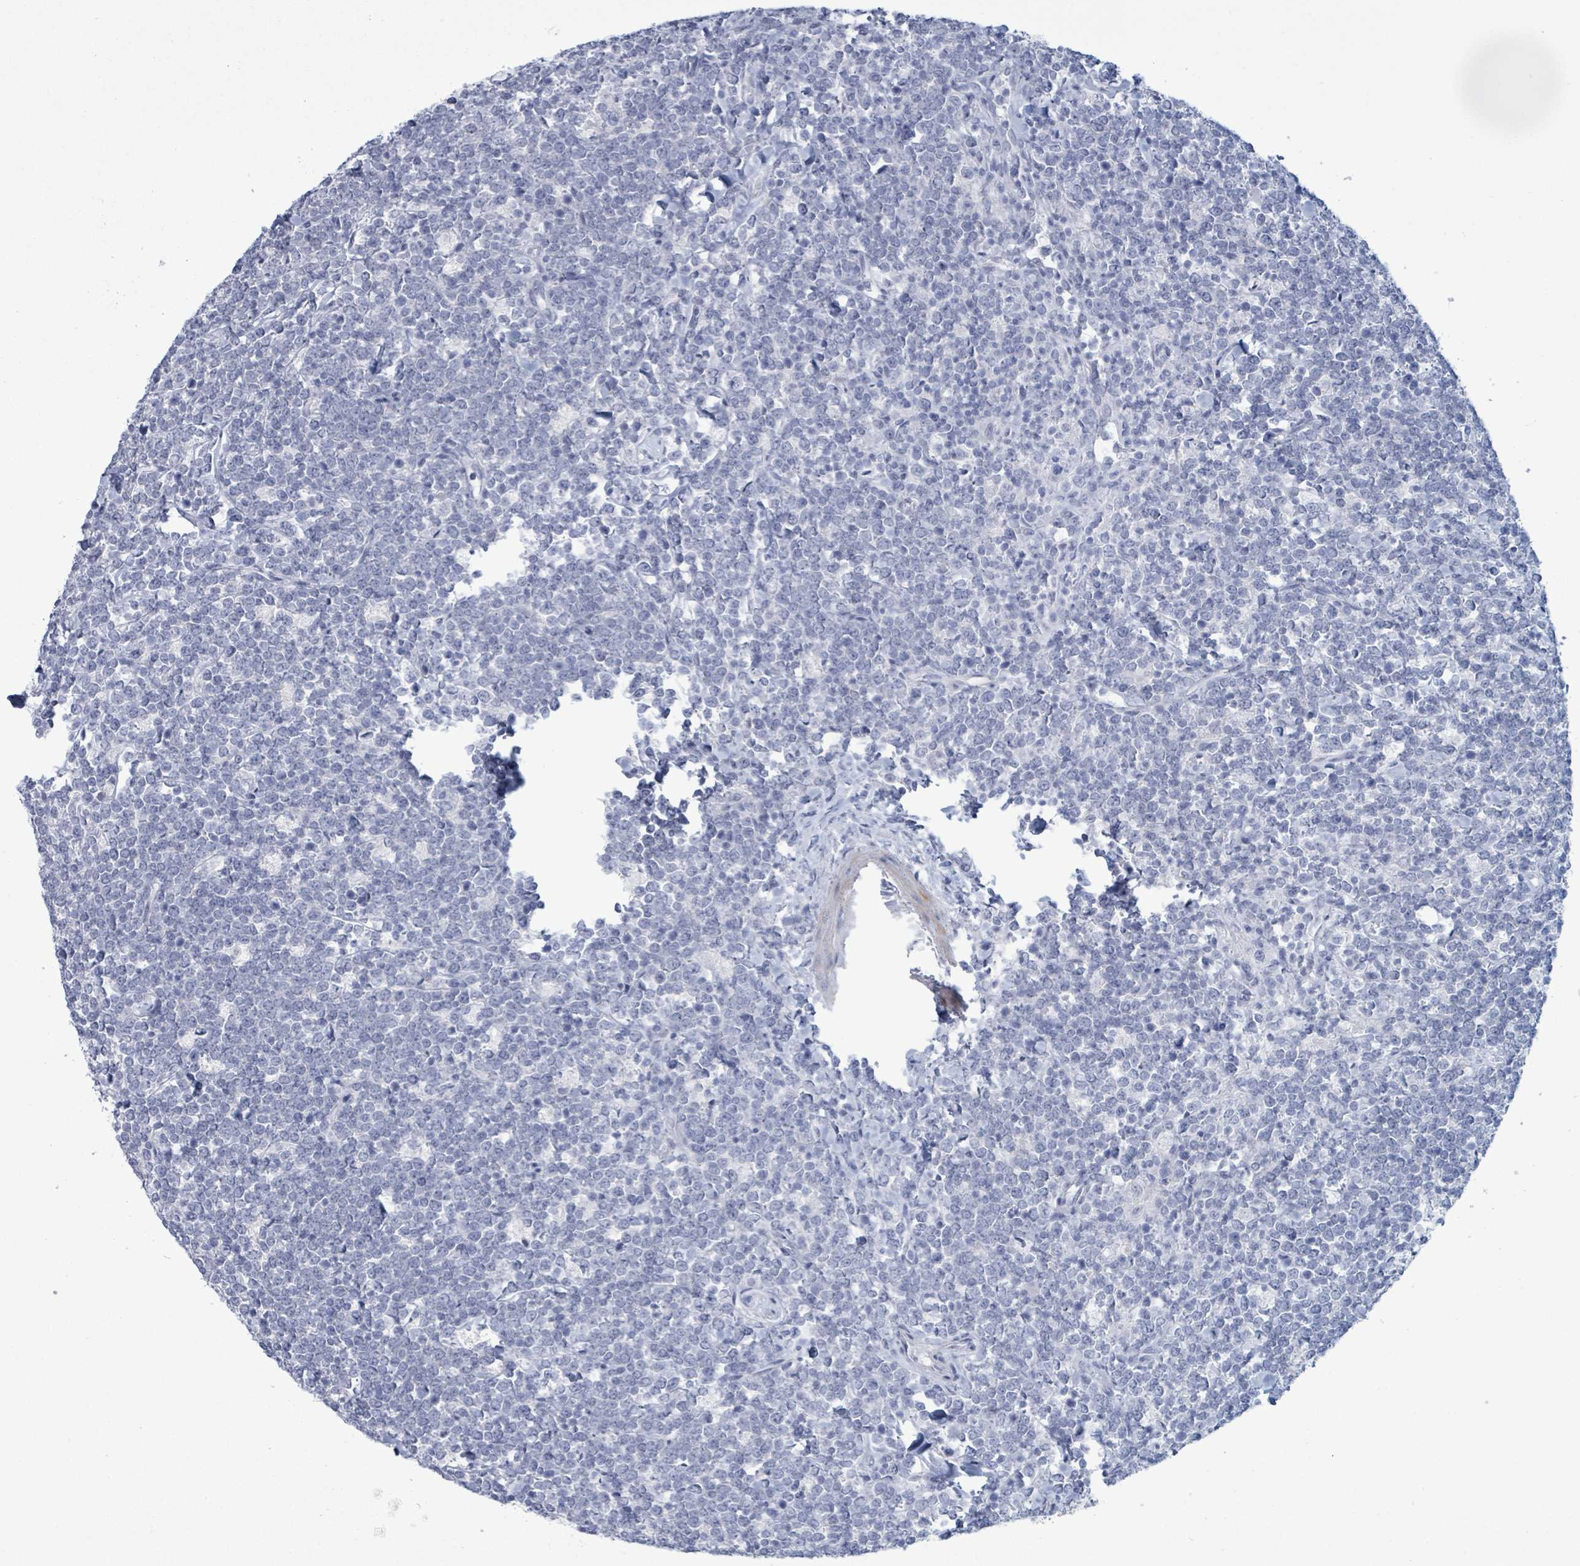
{"staining": {"intensity": "negative", "quantity": "none", "location": "none"}, "tissue": "lymphoma", "cell_type": "Tumor cells", "image_type": "cancer", "snomed": [{"axis": "morphology", "description": "Malignant lymphoma, non-Hodgkin's type, High grade"}, {"axis": "topography", "description": "Small intestine"}, {"axis": "topography", "description": "Colon"}], "caption": "The histopathology image reveals no staining of tumor cells in lymphoma.", "gene": "ZNF771", "patient": {"sex": "male", "age": 8}}